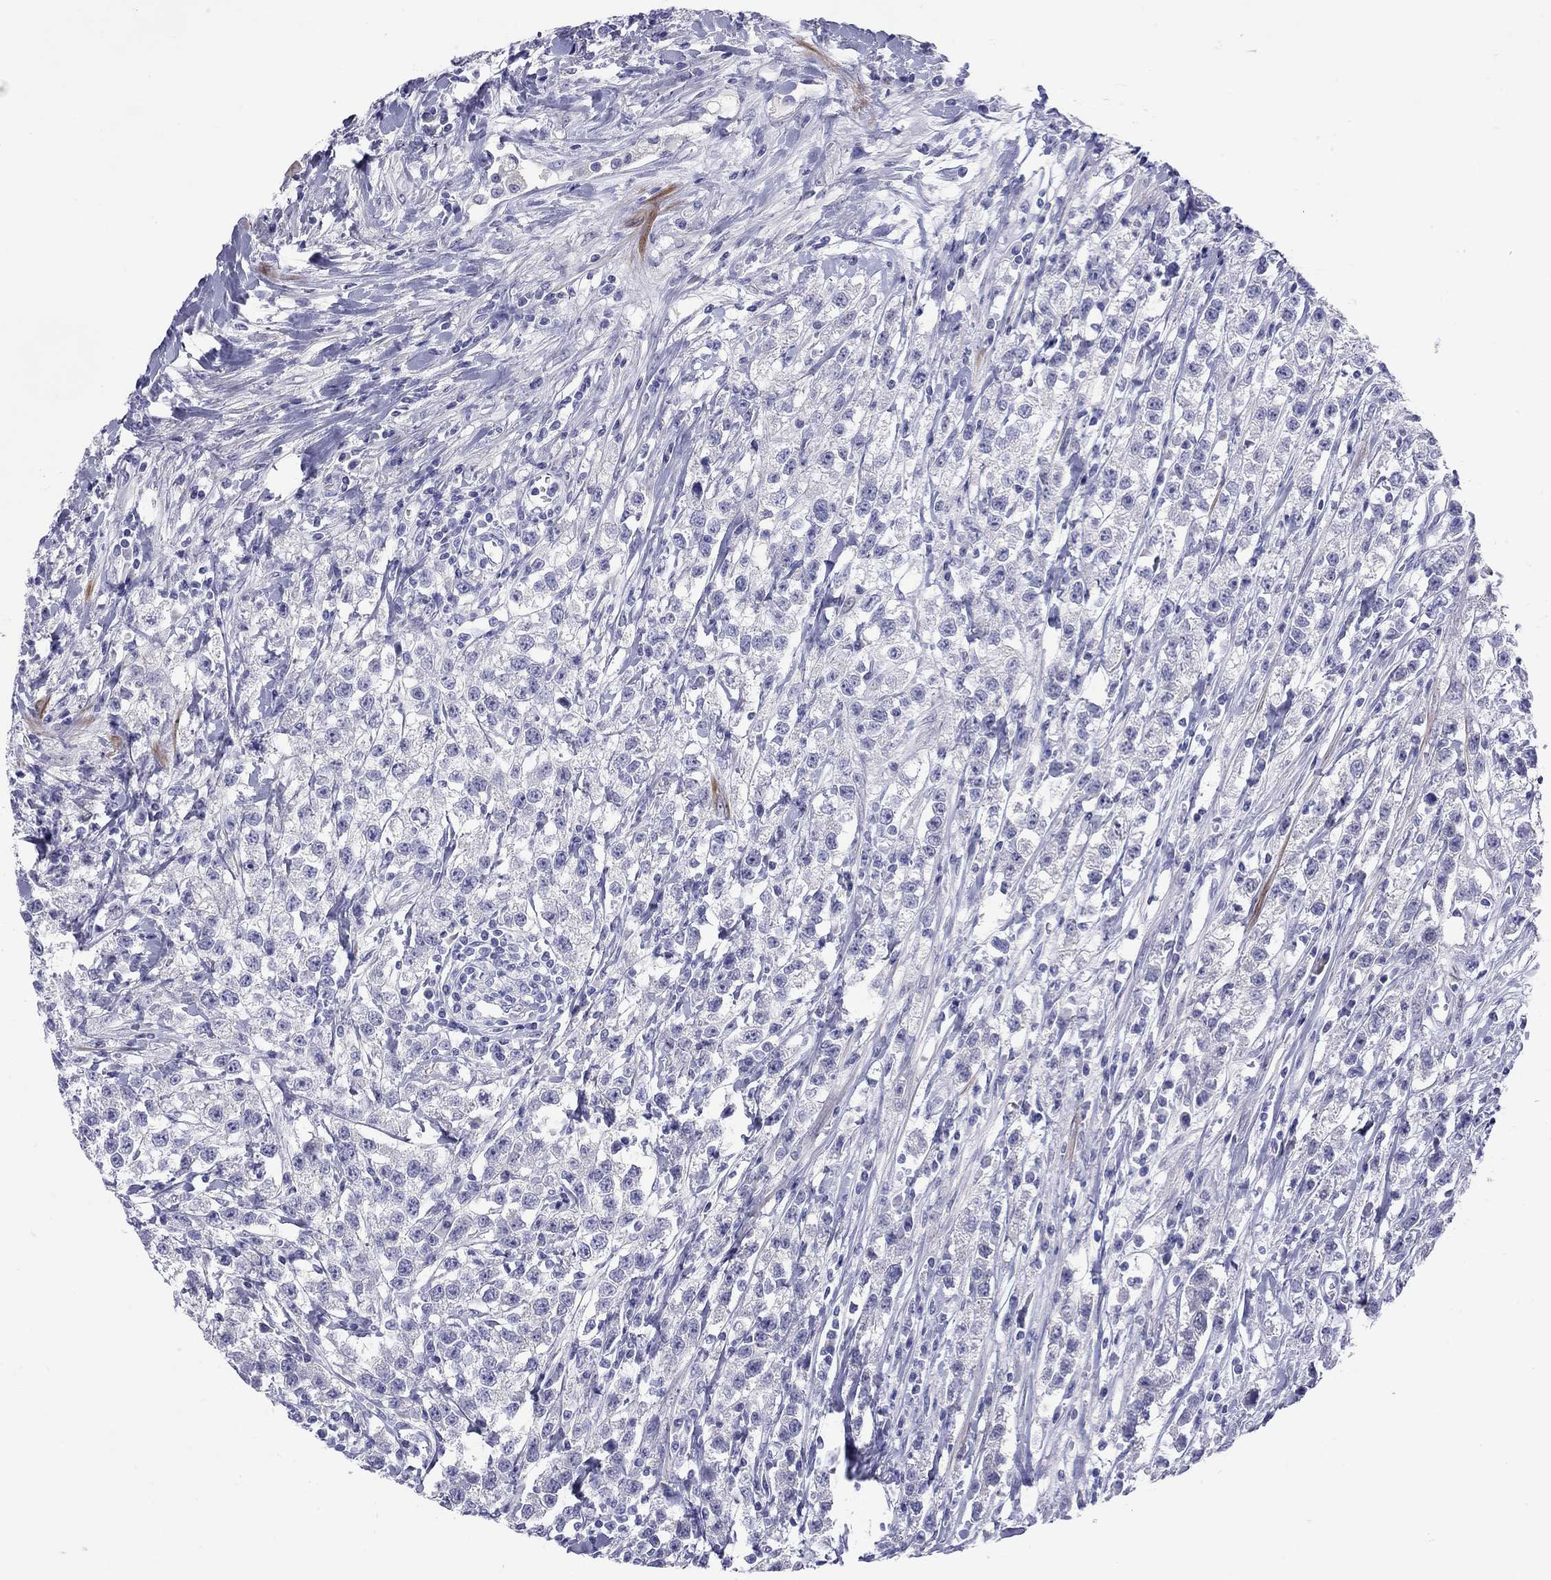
{"staining": {"intensity": "negative", "quantity": "none", "location": "none"}, "tissue": "testis cancer", "cell_type": "Tumor cells", "image_type": "cancer", "snomed": [{"axis": "morphology", "description": "Seminoma, NOS"}, {"axis": "topography", "description": "Testis"}], "caption": "IHC image of neoplastic tissue: testis cancer (seminoma) stained with DAB (3,3'-diaminobenzidine) shows no significant protein positivity in tumor cells.", "gene": "CMYA5", "patient": {"sex": "male", "age": 59}}